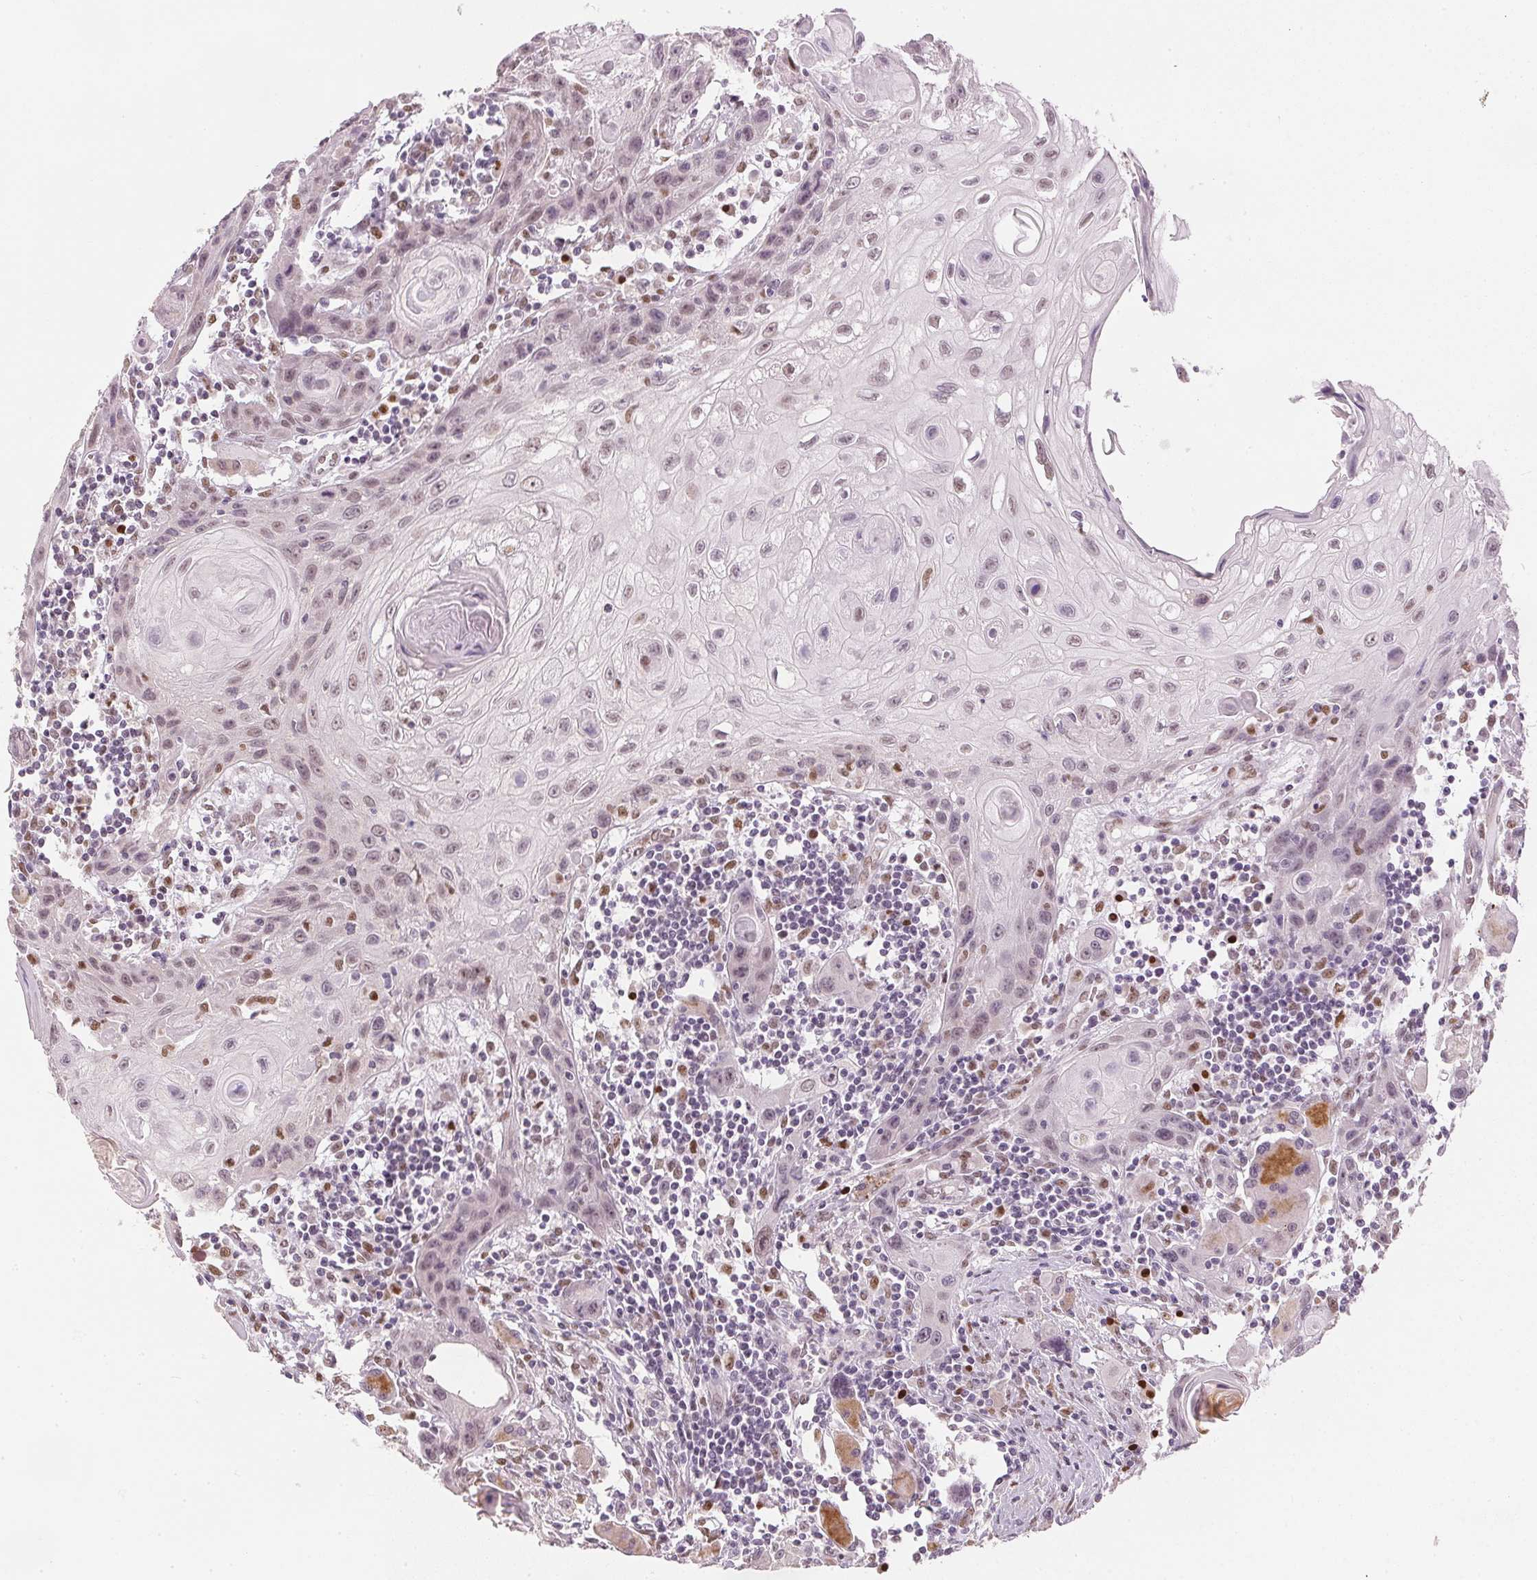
{"staining": {"intensity": "weak", "quantity": "<25%", "location": "nuclear"}, "tissue": "head and neck cancer", "cell_type": "Tumor cells", "image_type": "cancer", "snomed": [{"axis": "morphology", "description": "Squamous cell carcinoma, NOS"}, {"axis": "topography", "description": "Oral tissue"}, {"axis": "topography", "description": "Head-Neck"}], "caption": "DAB immunohistochemical staining of squamous cell carcinoma (head and neck) shows no significant positivity in tumor cells.", "gene": "SLC39A3", "patient": {"sex": "male", "age": 58}}